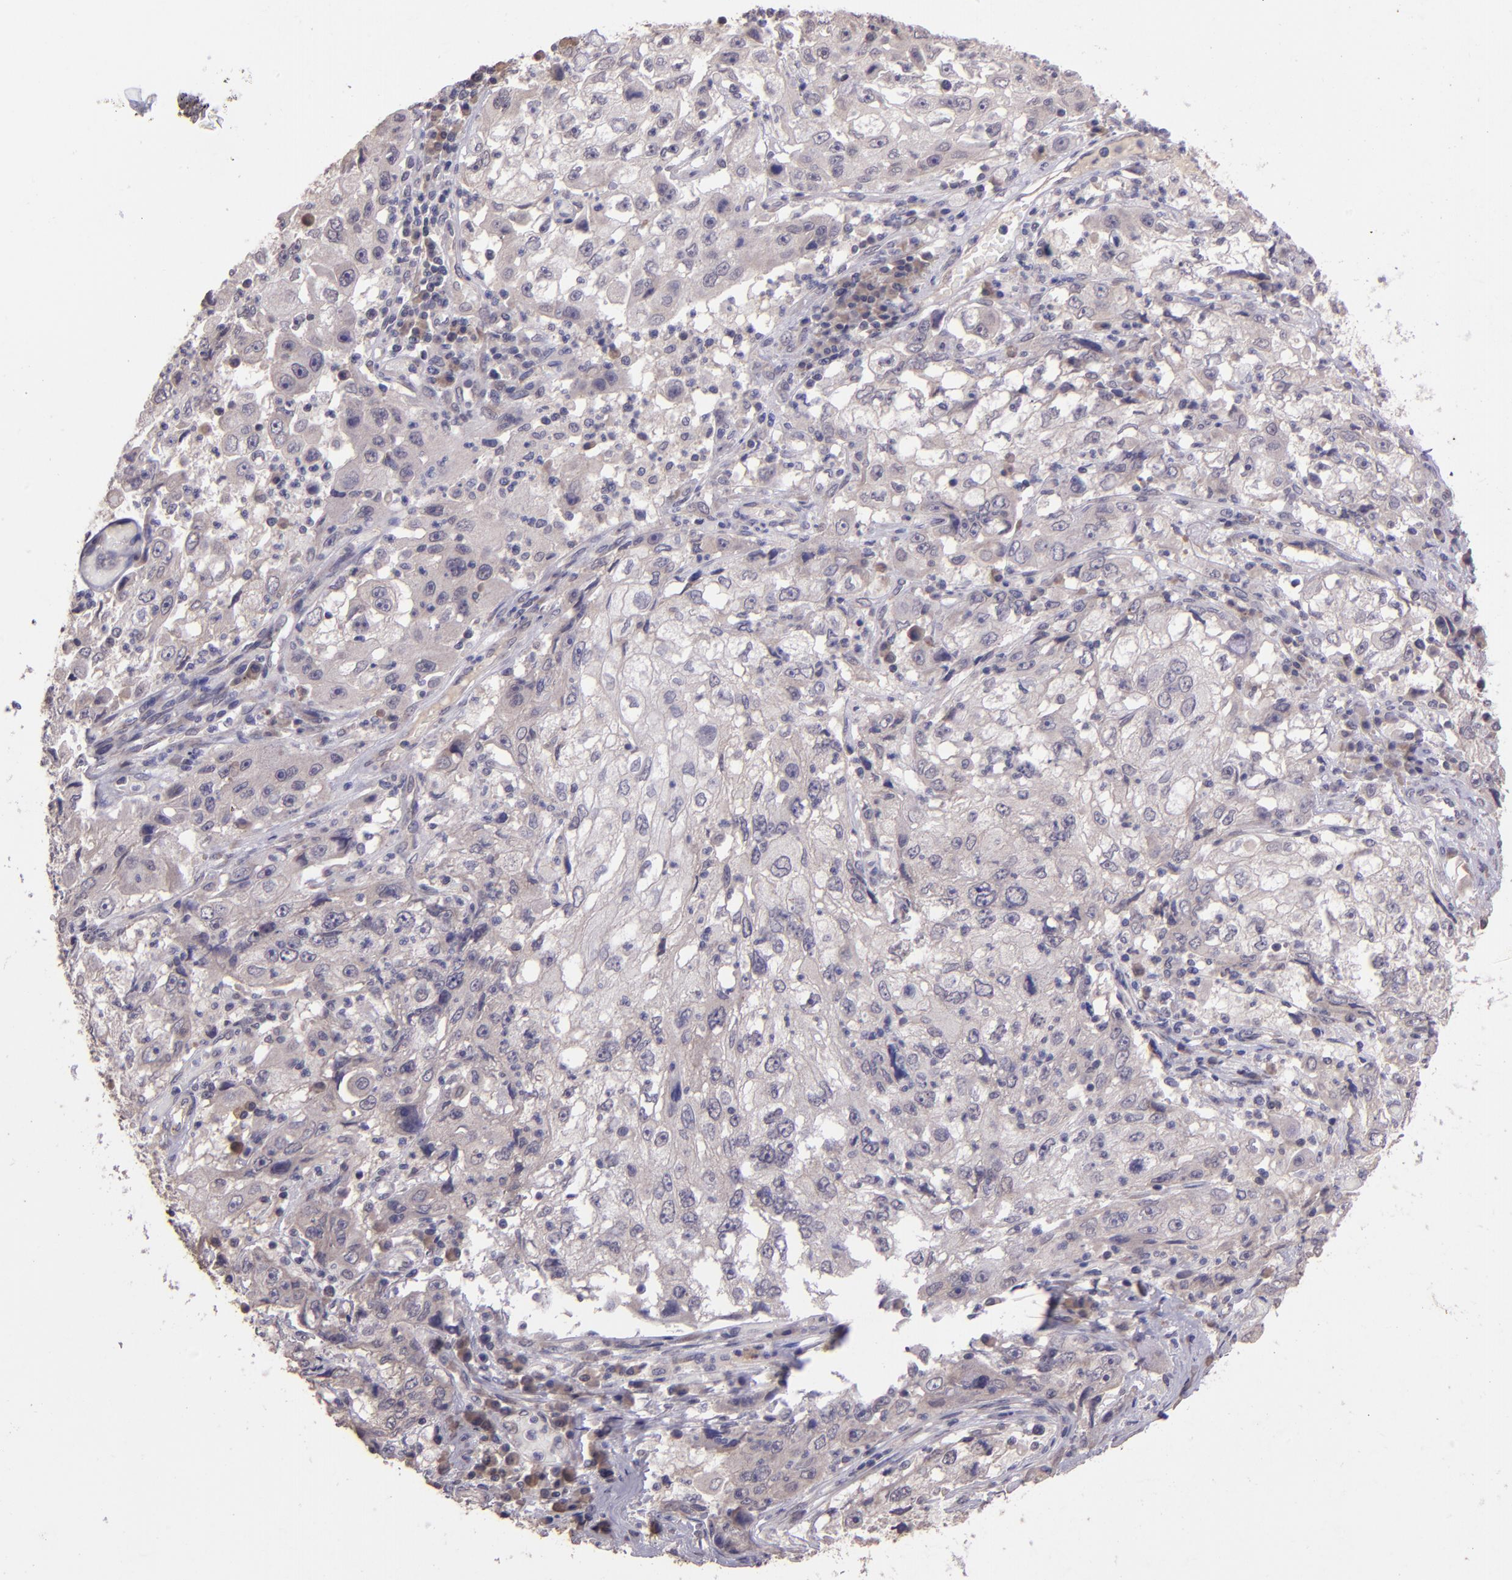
{"staining": {"intensity": "weak", "quantity": ">75%", "location": "cytoplasmic/membranous"}, "tissue": "cervical cancer", "cell_type": "Tumor cells", "image_type": "cancer", "snomed": [{"axis": "morphology", "description": "Squamous cell carcinoma, NOS"}, {"axis": "topography", "description": "Cervix"}], "caption": "There is low levels of weak cytoplasmic/membranous expression in tumor cells of cervical cancer (squamous cell carcinoma), as demonstrated by immunohistochemical staining (brown color).", "gene": "TAF7L", "patient": {"sex": "female", "age": 36}}